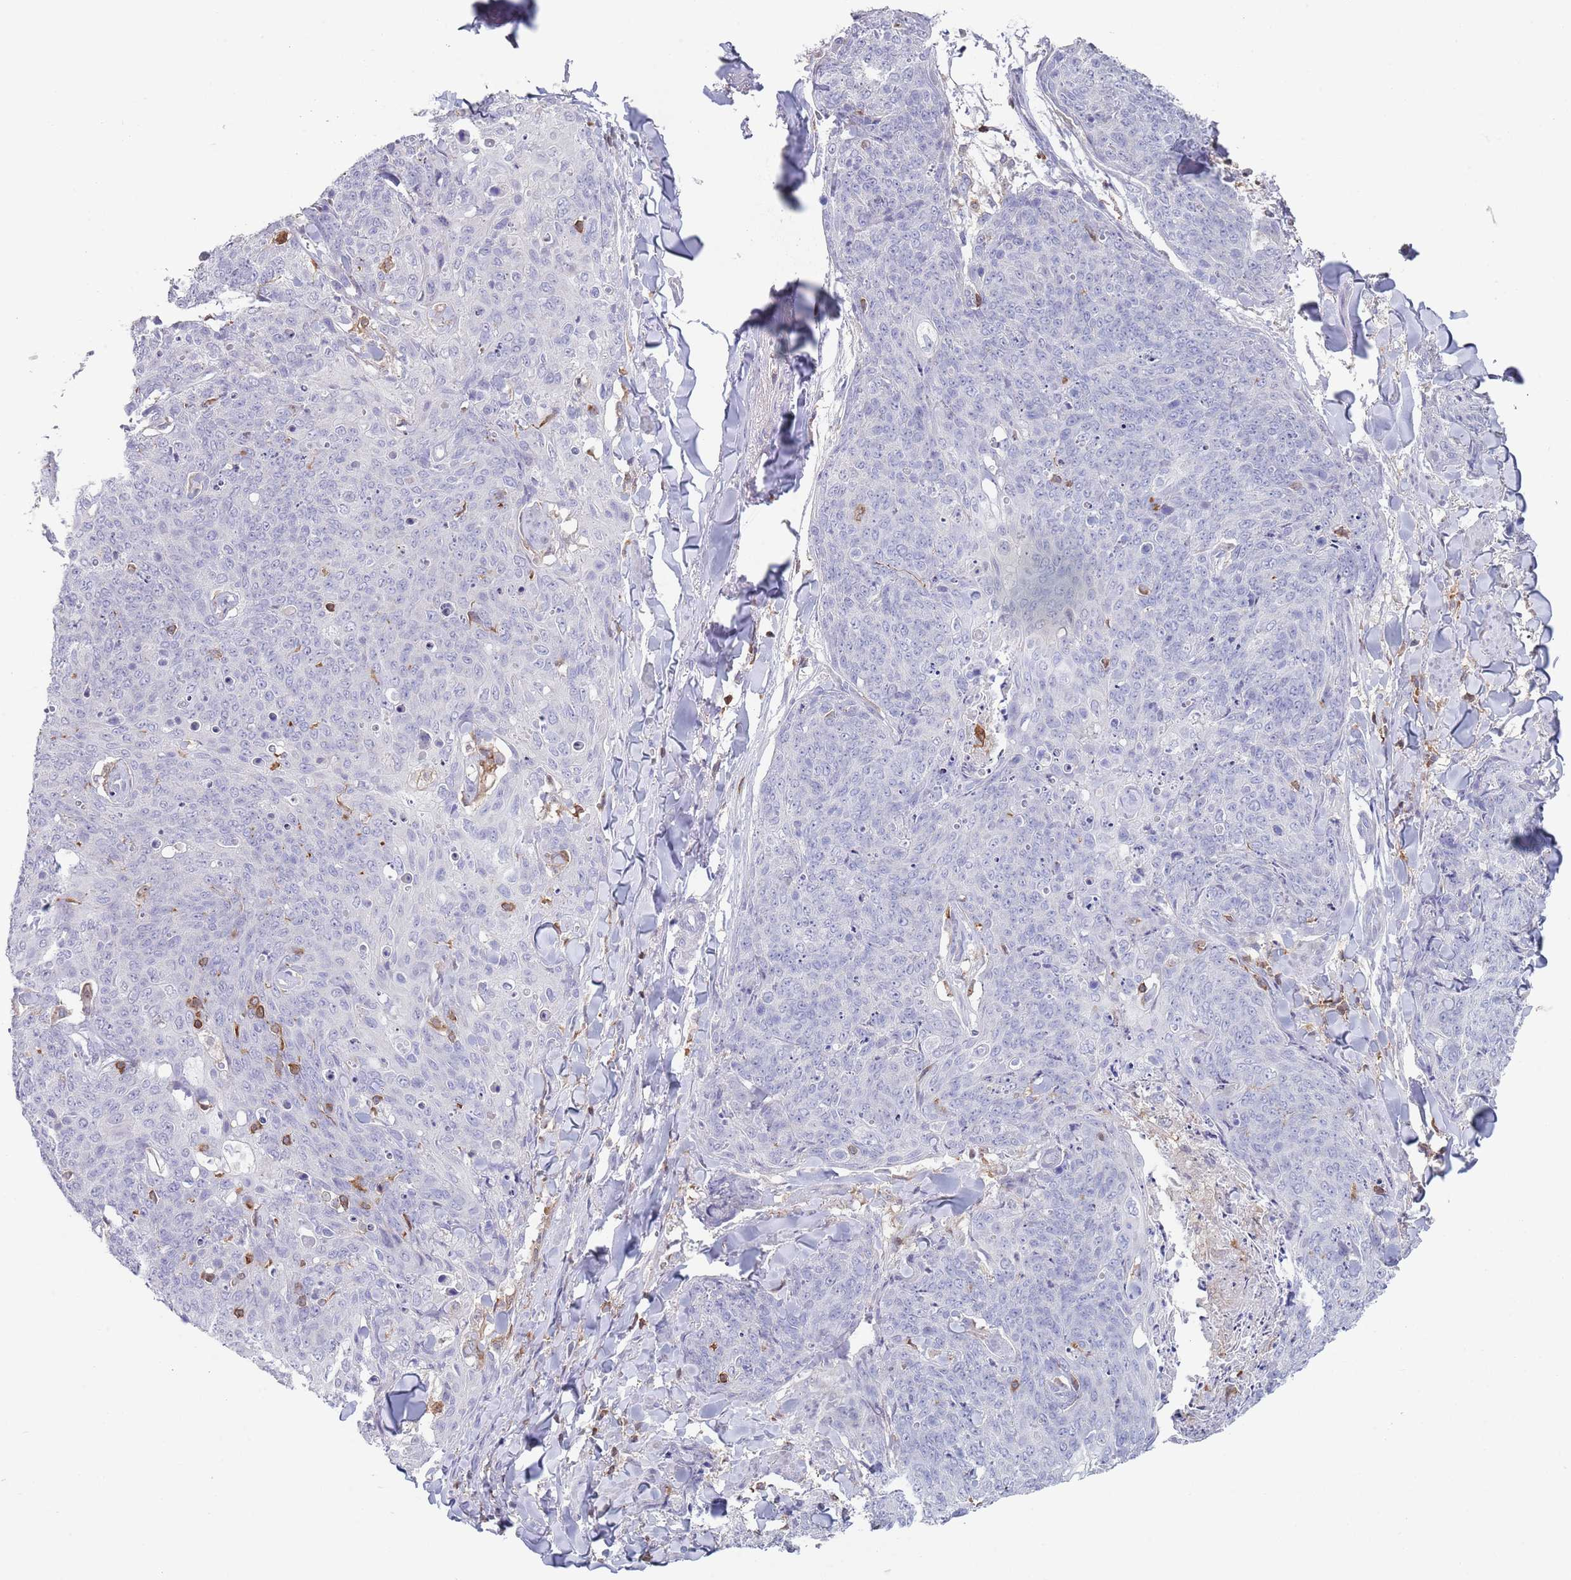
{"staining": {"intensity": "negative", "quantity": "none", "location": "none"}, "tissue": "skin cancer", "cell_type": "Tumor cells", "image_type": "cancer", "snomed": [{"axis": "morphology", "description": "Squamous cell carcinoma, NOS"}, {"axis": "topography", "description": "Skin"}, {"axis": "topography", "description": "Vulva"}], "caption": "Histopathology image shows no protein positivity in tumor cells of skin squamous cell carcinoma tissue.", "gene": "LPXN", "patient": {"sex": "female", "age": 85}}